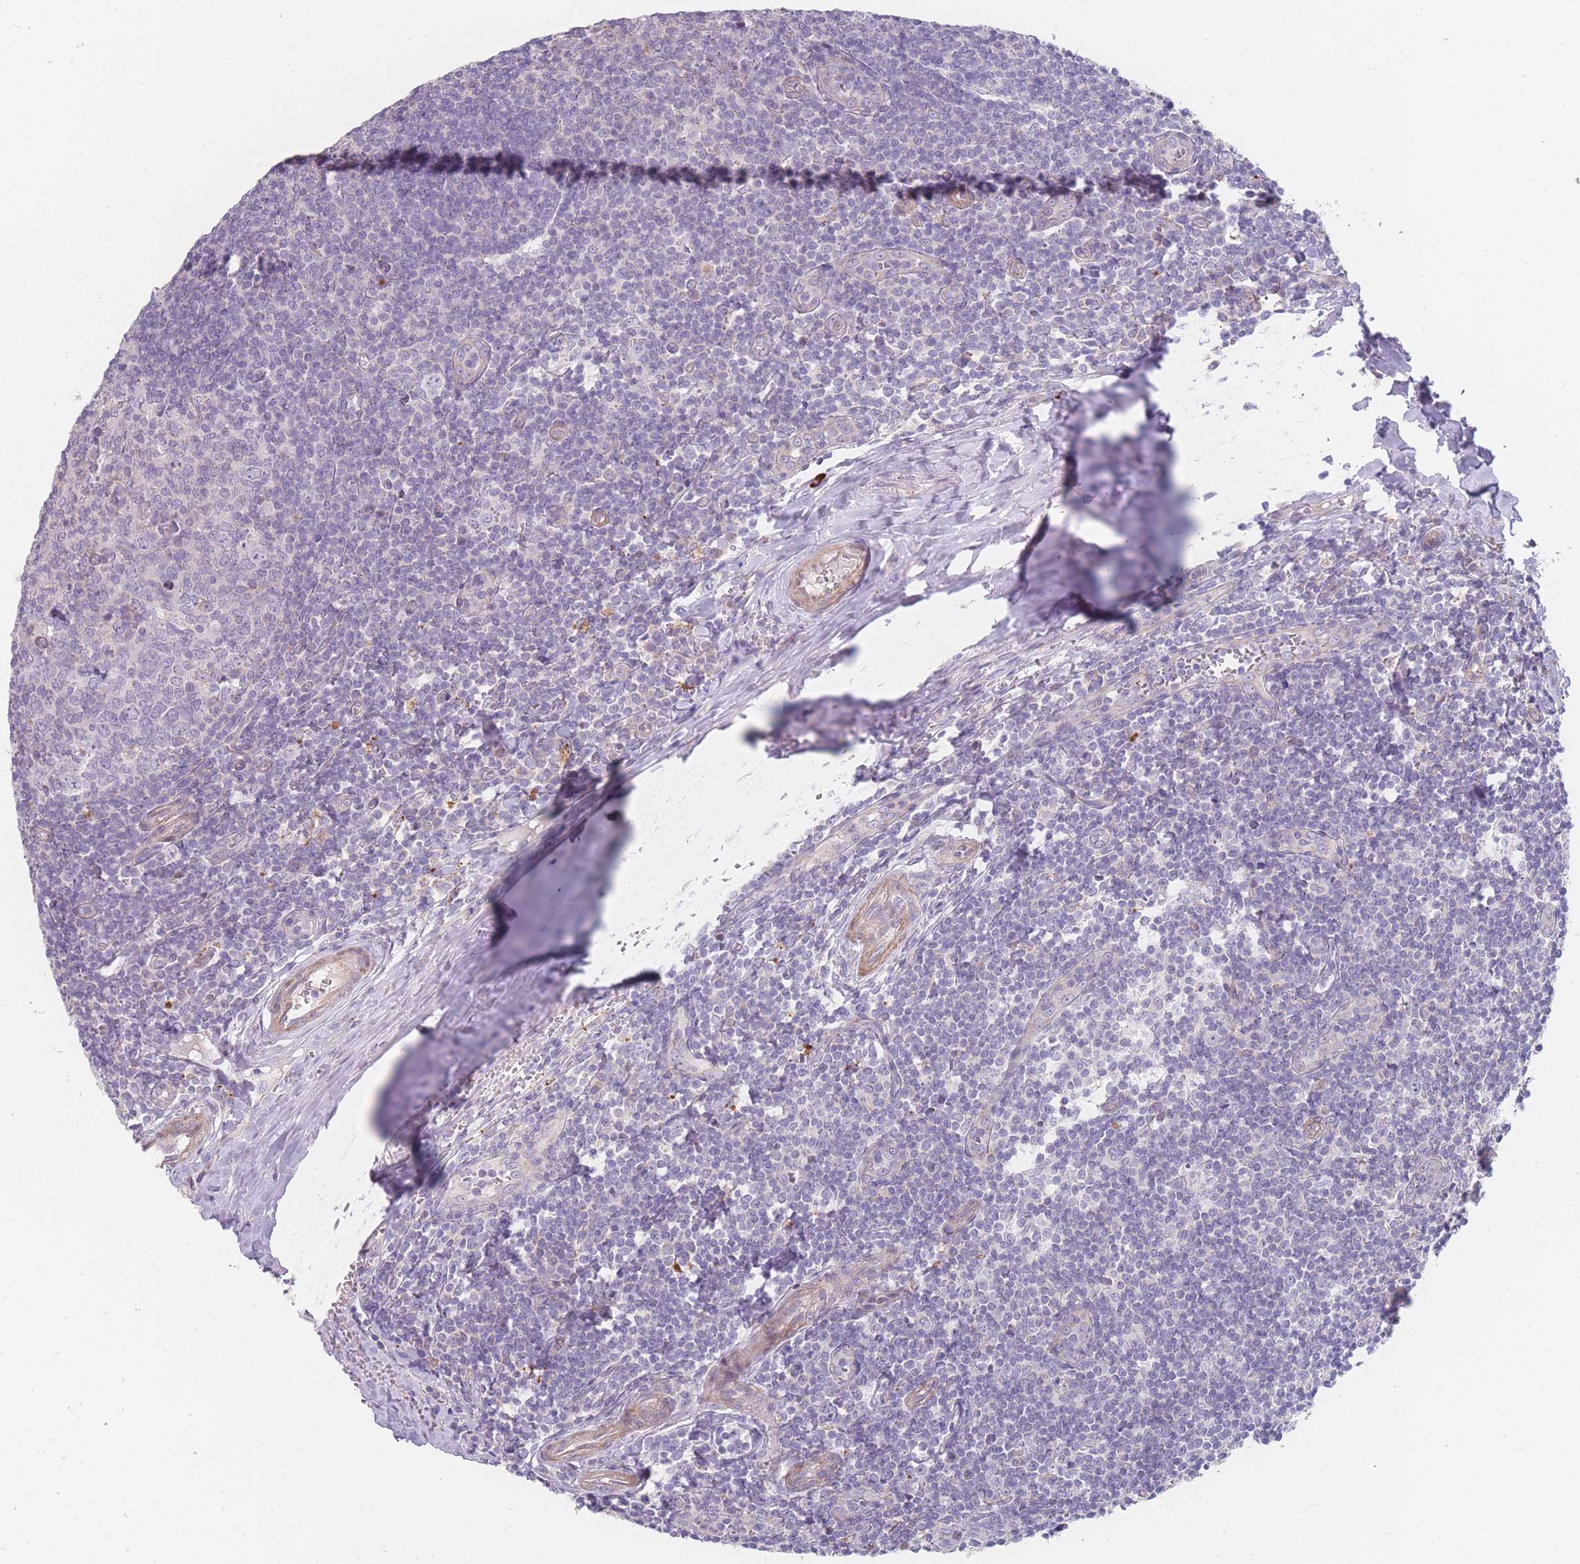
{"staining": {"intensity": "negative", "quantity": "none", "location": "none"}, "tissue": "tonsil", "cell_type": "Germinal center cells", "image_type": "normal", "snomed": [{"axis": "morphology", "description": "Normal tissue, NOS"}, {"axis": "topography", "description": "Tonsil"}], "caption": "Immunohistochemistry of normal human tonsil shows no expression in germinal center cells.", "gene": "SMPD4", "patient": {"sex": "male", "age": 27}}